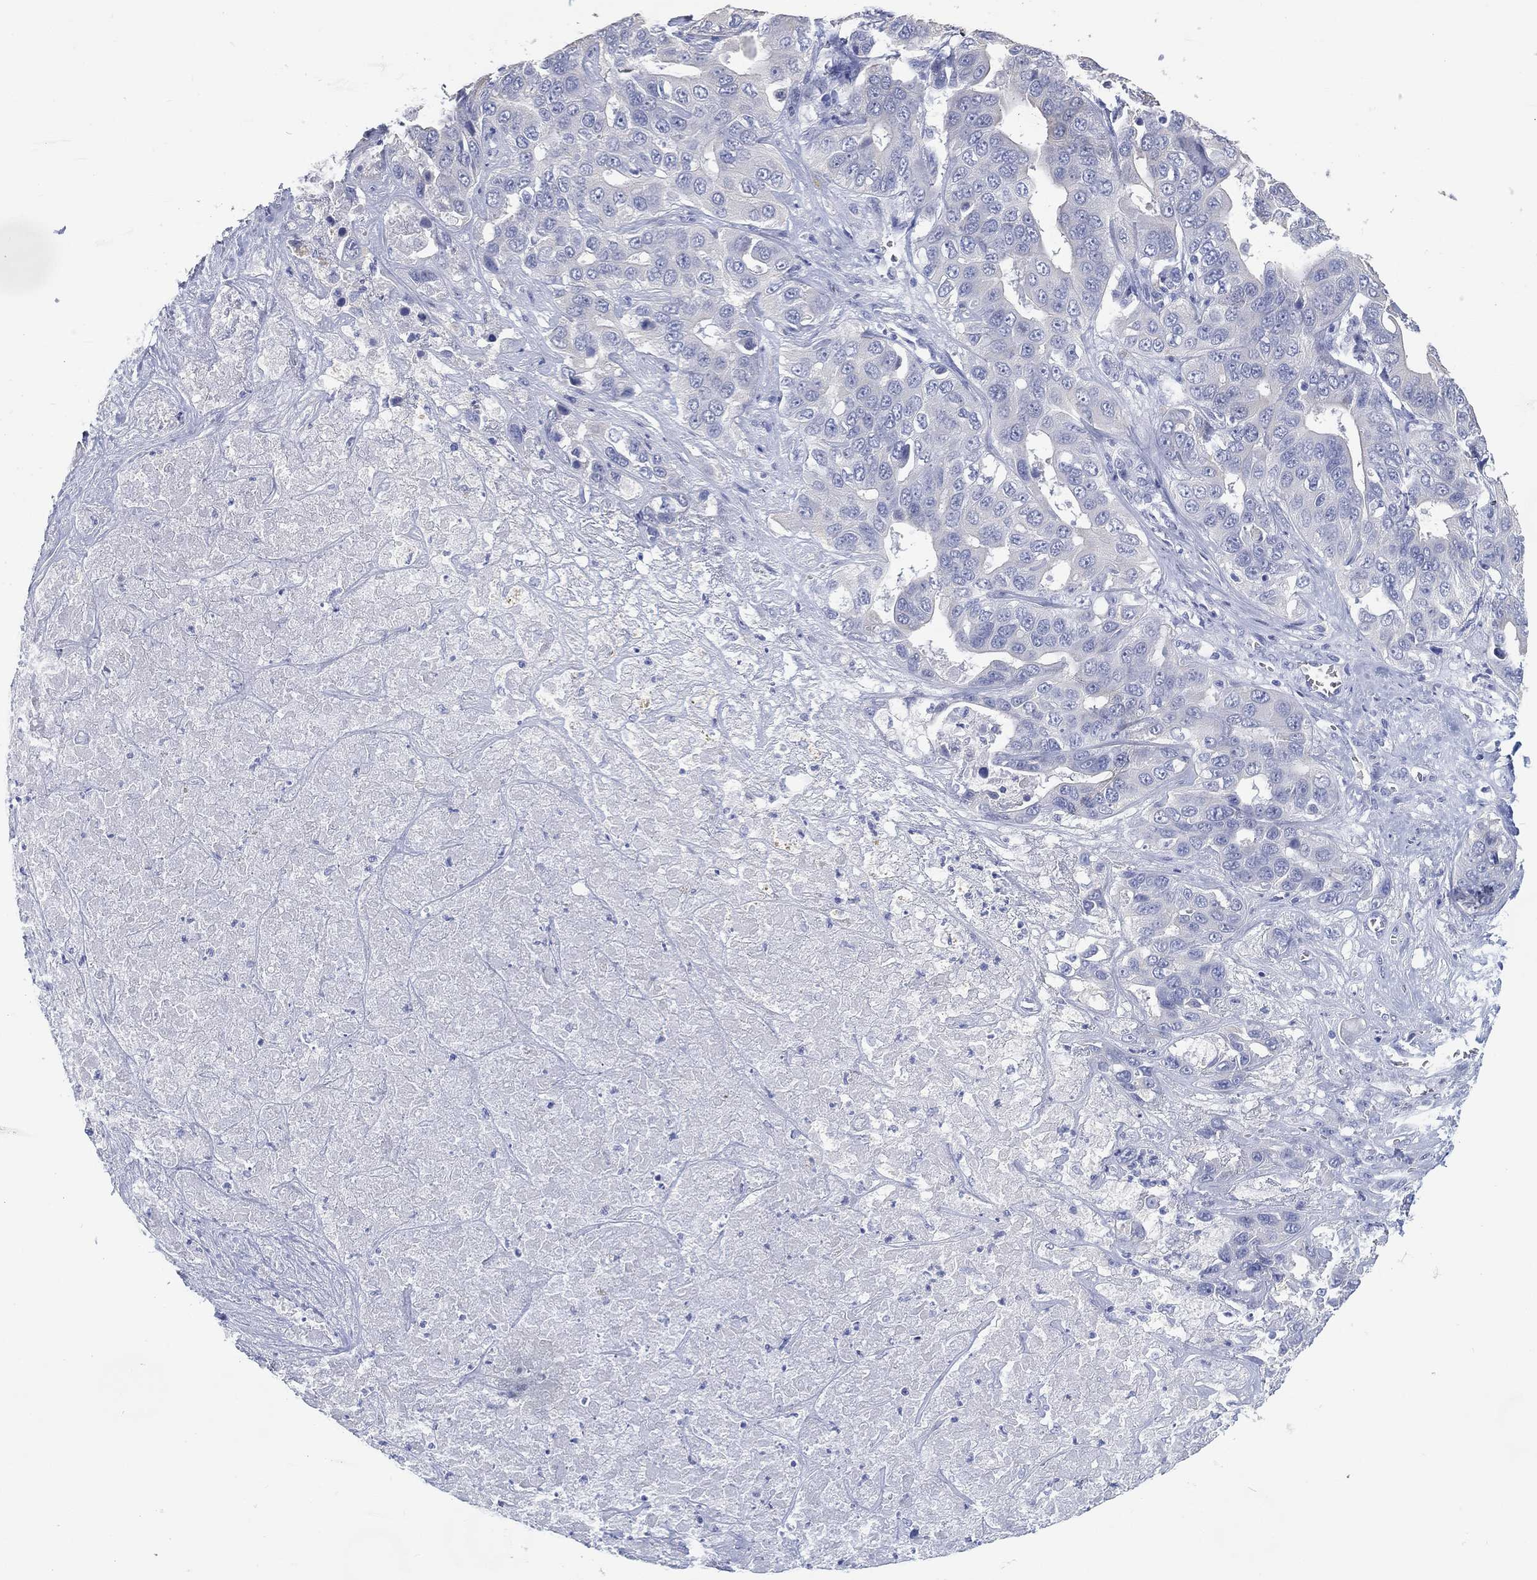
{"staining": {"intensity": "negative", "quantity": "none", "location": "none"}, "tissue": "liver cancer", "cell_type": "Tumor cells", "image_type": "cancer", "snomed": [{"axis": "morphology", "description": "Cholangiocarcinoma"}, {"axis": "topography", "description": "Liver"}], "caption": "The micrograph demonstrates no staining of tumor cells in liver cancer (cholangiocarcinoma).", "gene": "FMO1", "patient": {"sex": "female", "age": 52}}